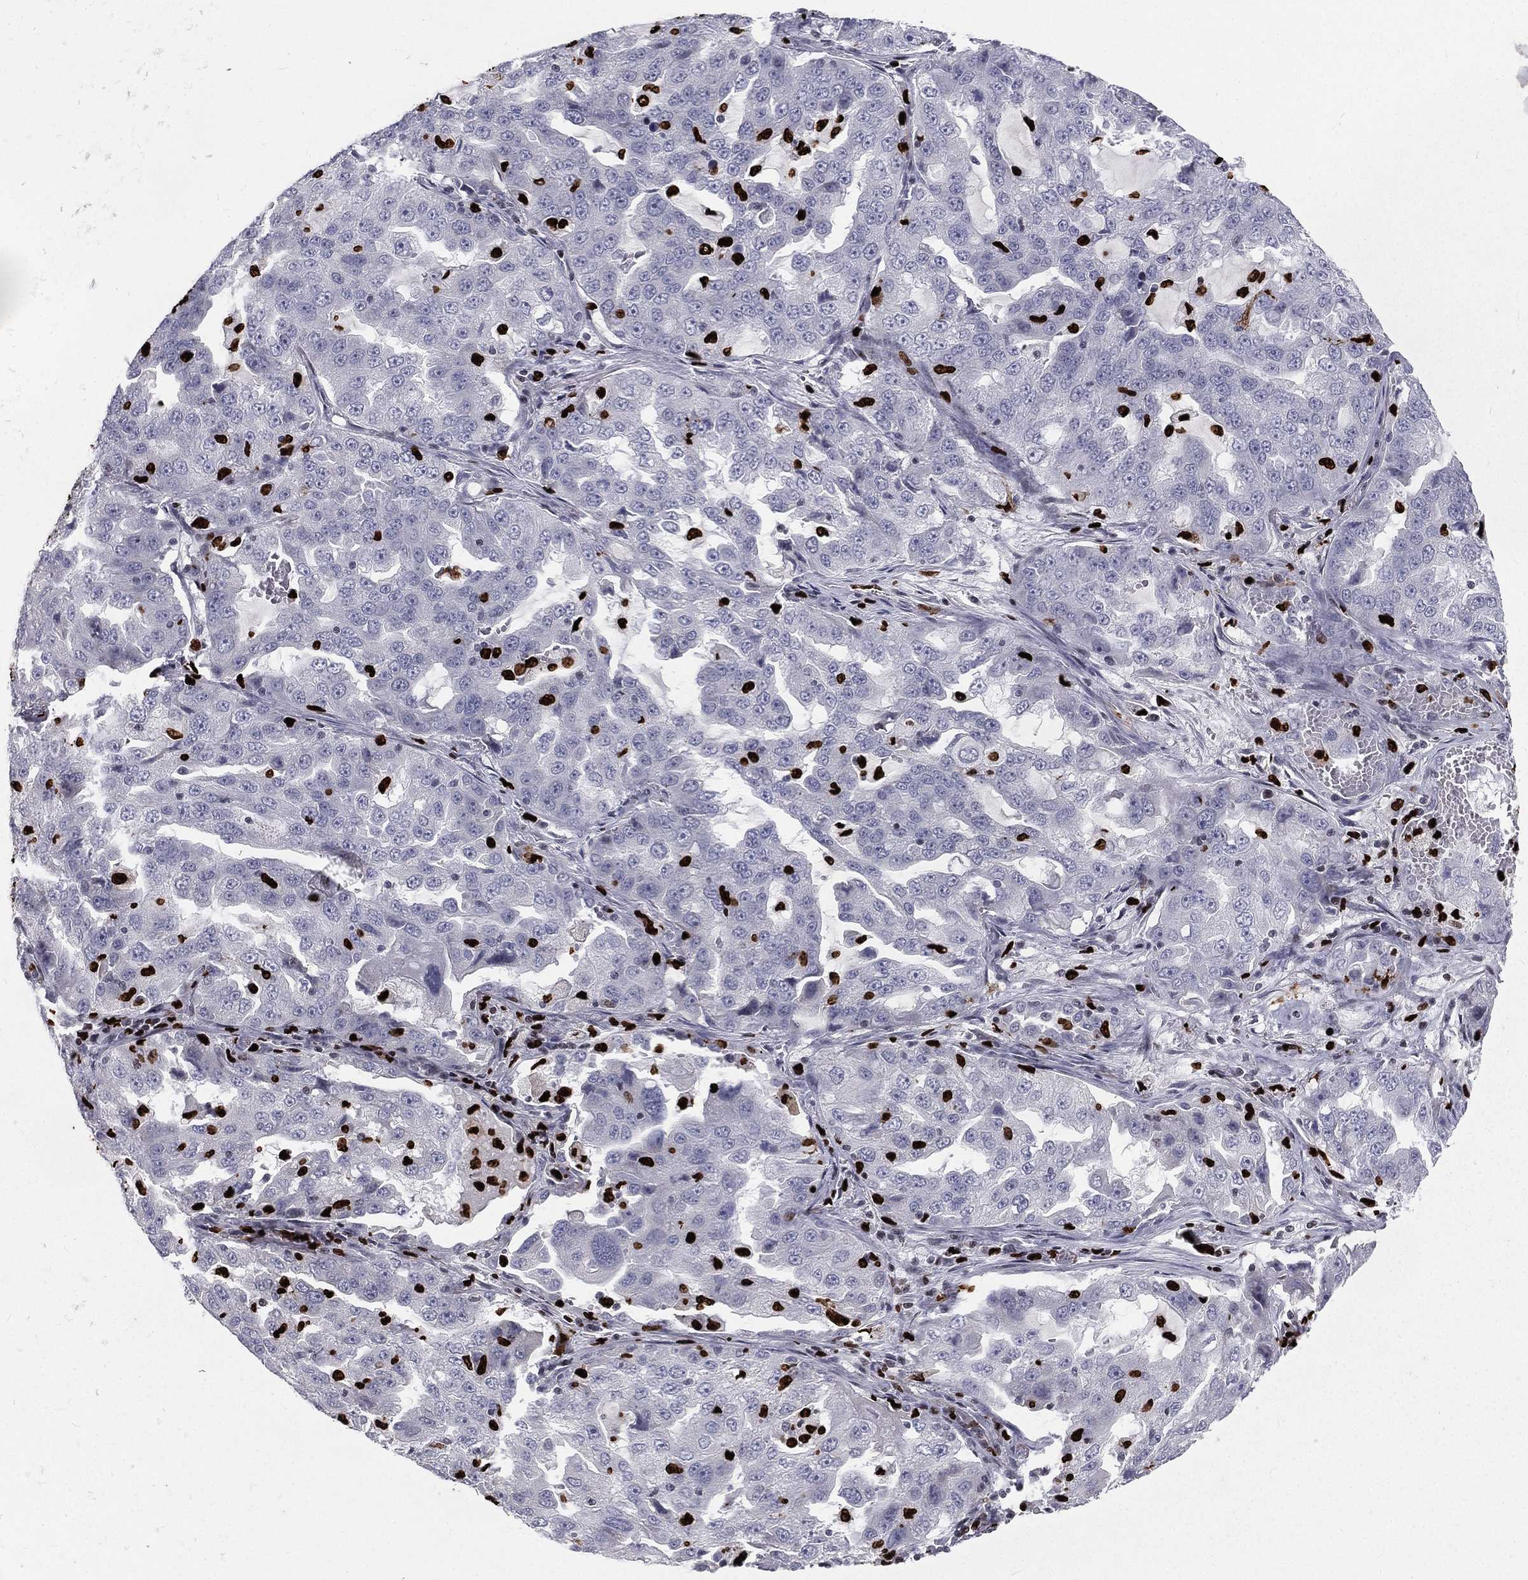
{"staining": {"intensity": "negative", "quantity": "none", "location": "none"}, "tissue": "lung cancer", "cell_type": "Tumor cells", "image_type": "cancer", "snomed": [{"axis": "morphology", "description": "Adenocarcinoma, NOS"}, {"axis": "topography", "description": "Lung"}], "caption": "This is an immunohistochemistry (IHC) histopathology image of human adenocarcinoma (lung). There is no staining in tumor cells.", "gene": "MNDA", "patient": {"sex": "female", "age": 61}}